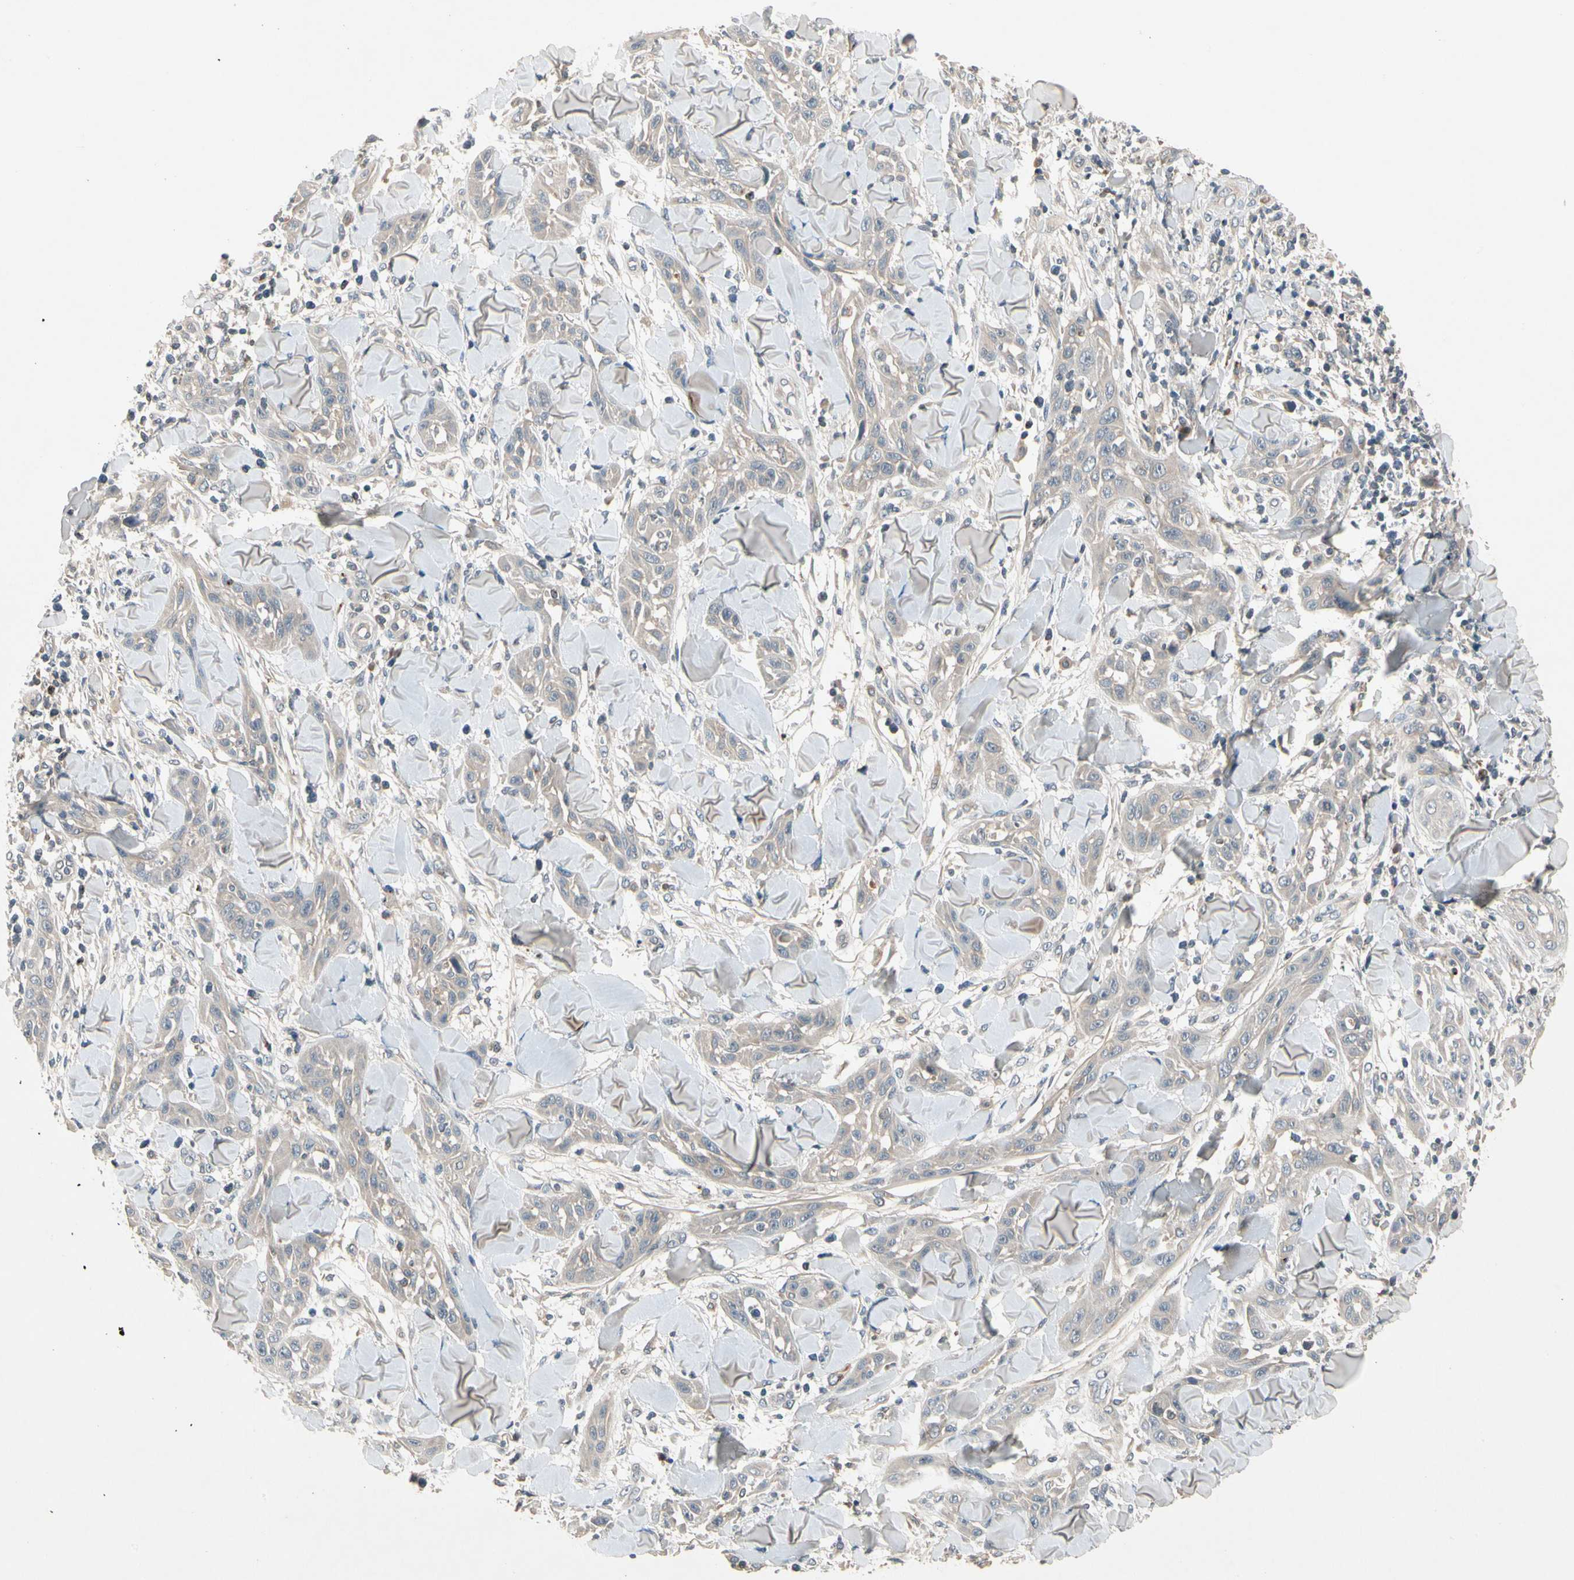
{"staining": {"intensity": "negative", "quantity": "none", "location": "none"}, "tissue": "skin cancer", "cell_type": "Tumor cells", "image_type": "cancer", "snomed": [{"axis": "morphology", "description": "Squamous cell carcinoma, NOS"}, {"axis": "topography", "description": "Skin"}], "caption": "This is an IHC image of human skin cancer (squamous cell carcinoma). There is no positivity in tumor cells.", "gene": "CCL4", "patient": {"sex": "male", "age": 24}}